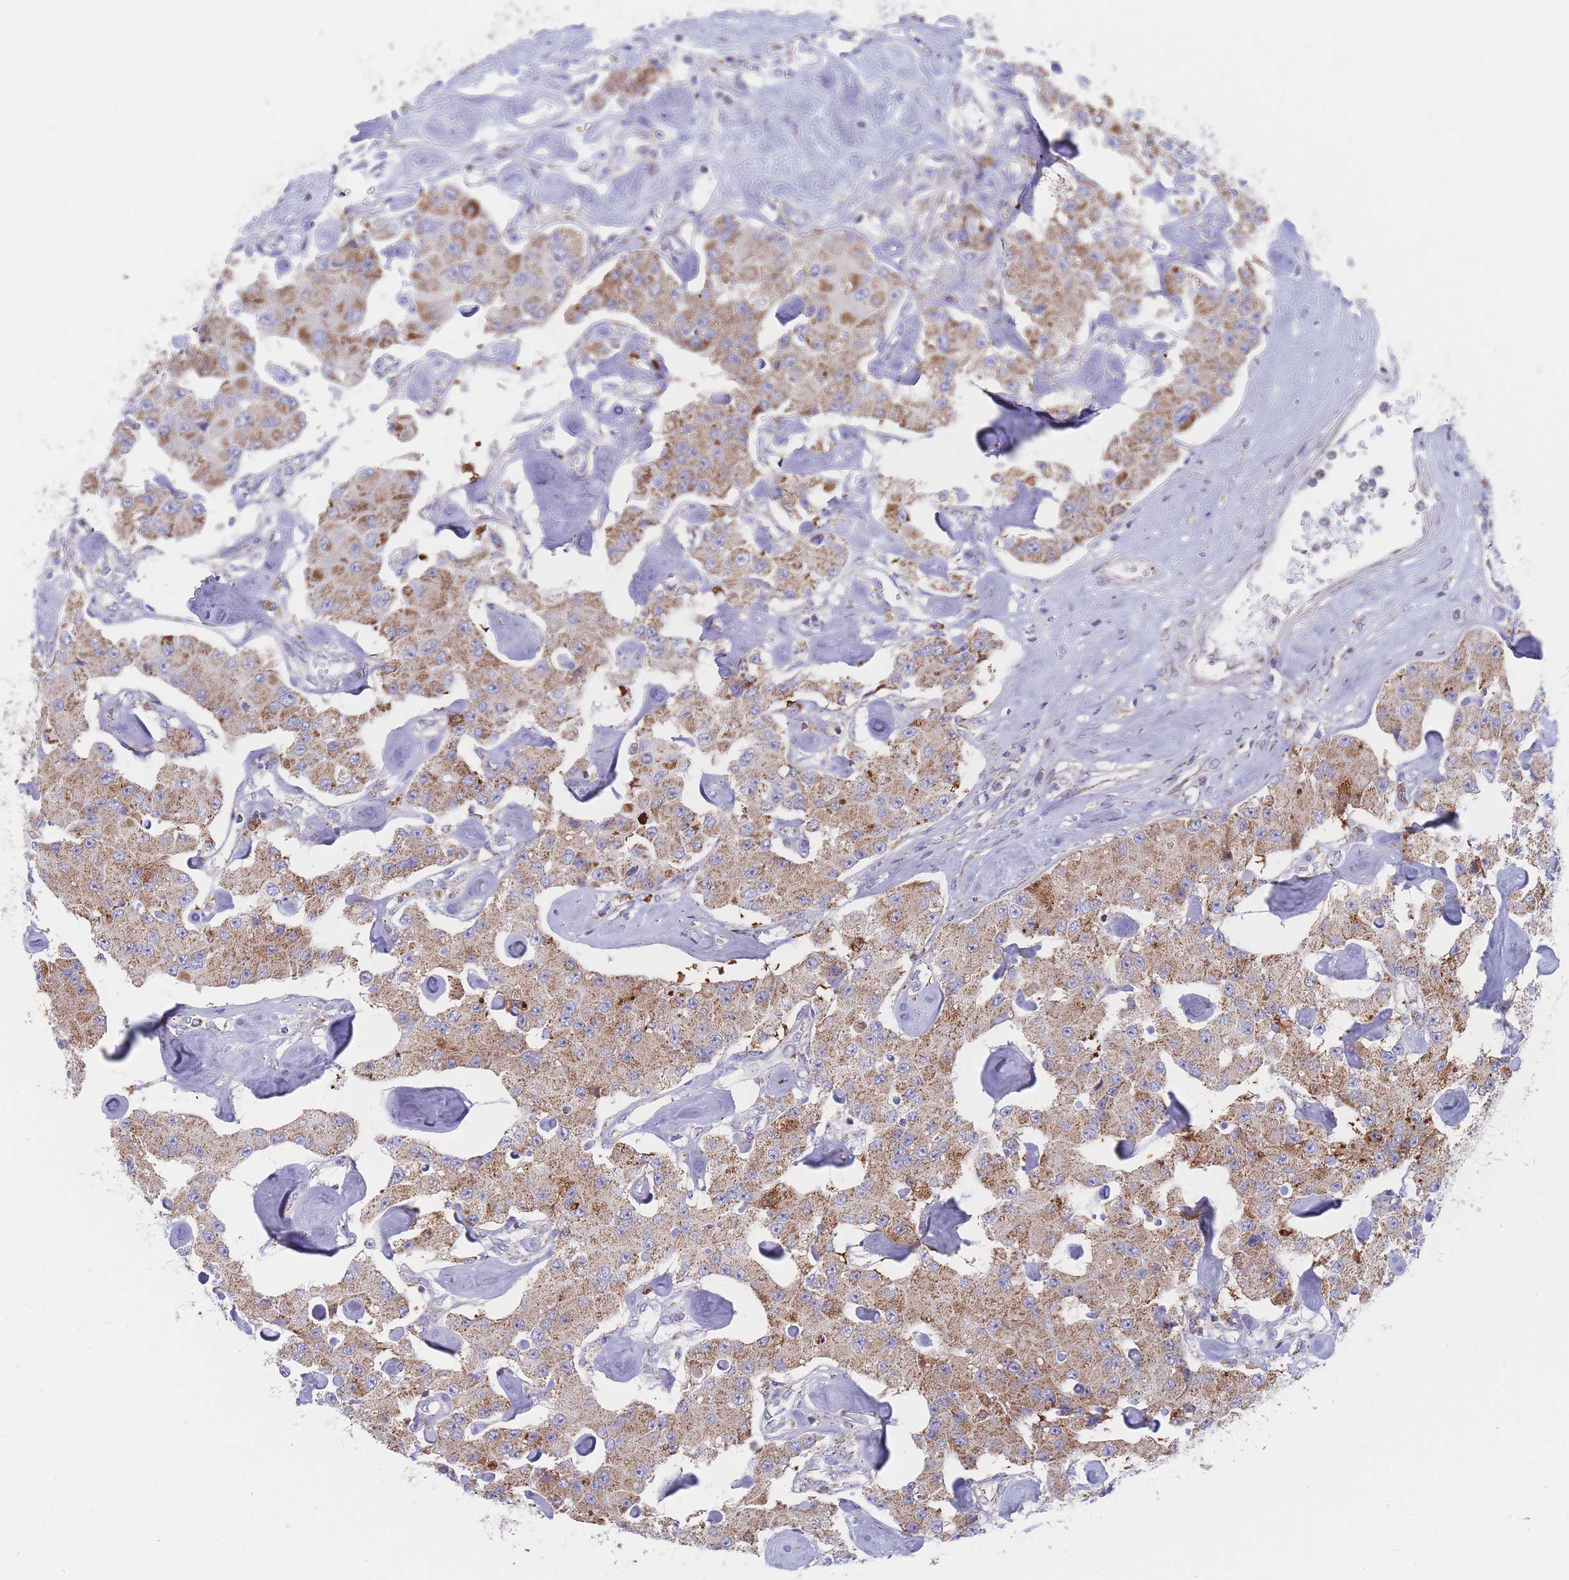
{"staining": {"intensity": "moderate", "quantity": ">75%", "location": "cytoplasmic/membranous"}, "tissue": "carcinoid", "cell_type": "Tumor cells", "image_type": "cancer", "snomed": [{"axis": "morphology", "description": "Carcinoid, malignant, NOS"}, {"axis": "topography", "description": "Pancreas"}], "caption": "Human carcinoid stained with a protein marker shows moderate staining in tumor cells.", "gene": "IKZF4", "patient": {"sex": "male", "age": 41}}